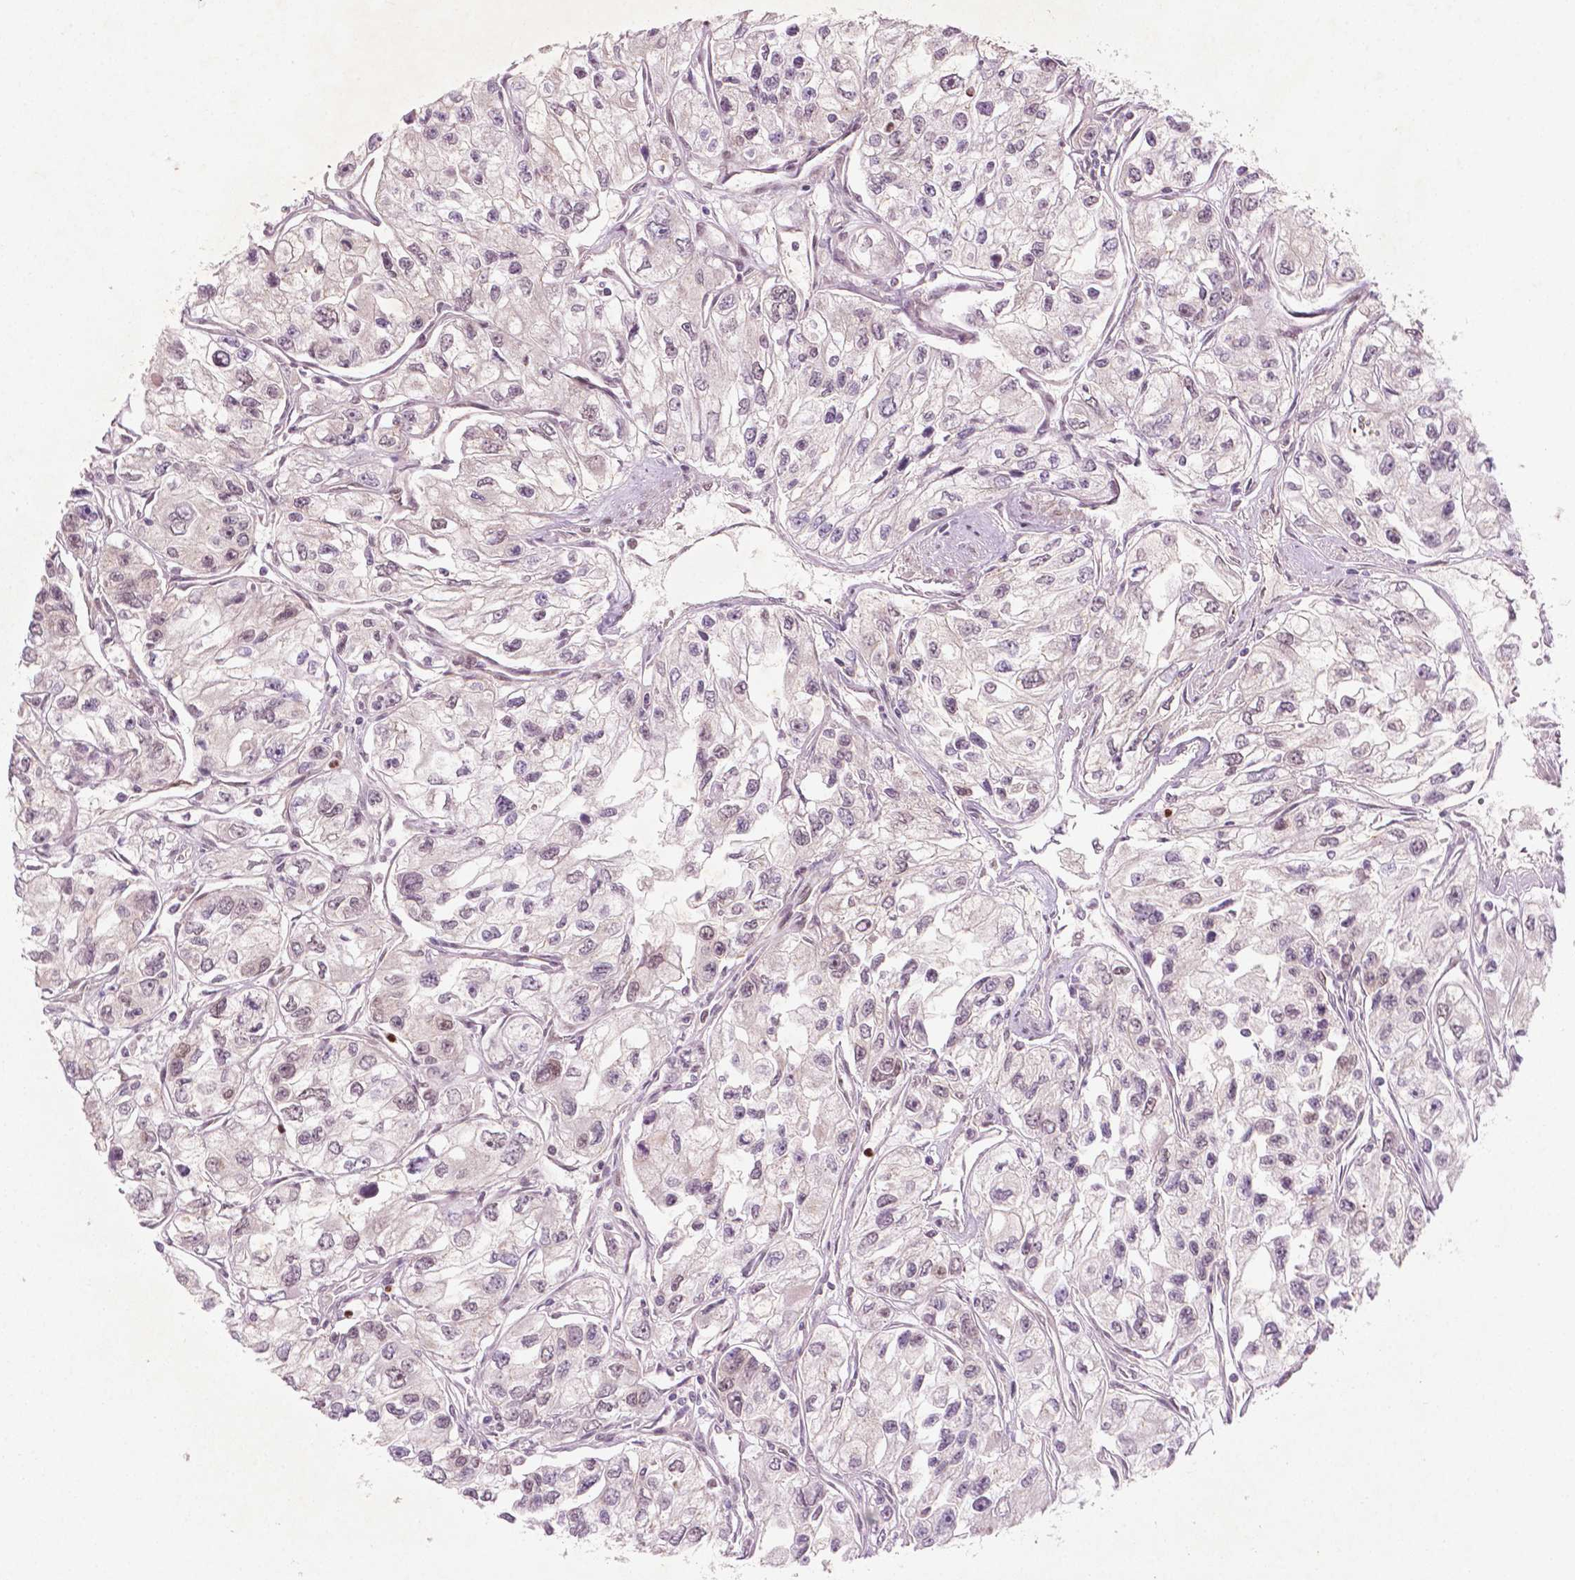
{"staining": {"intensity": "negative", "quantity": "none", "location": "none"}, "tissue": "renal cancer", "cell_type": "Tumor cells", "image_type": "cancer", "snomed": [{"axis": "morphology", "description": "Adenocarcinoma, NOS"}, {"axis": "topography", "description": "Kidney"}], "caption": "Immunohistochemistry image of neoplastic tissue: adenocarcinoma (renal) stained with DAB reveals no significant protein positivity in tumor cells.", "gene": "NFAT5", "patient": {"sex": "female", "age": 59}}